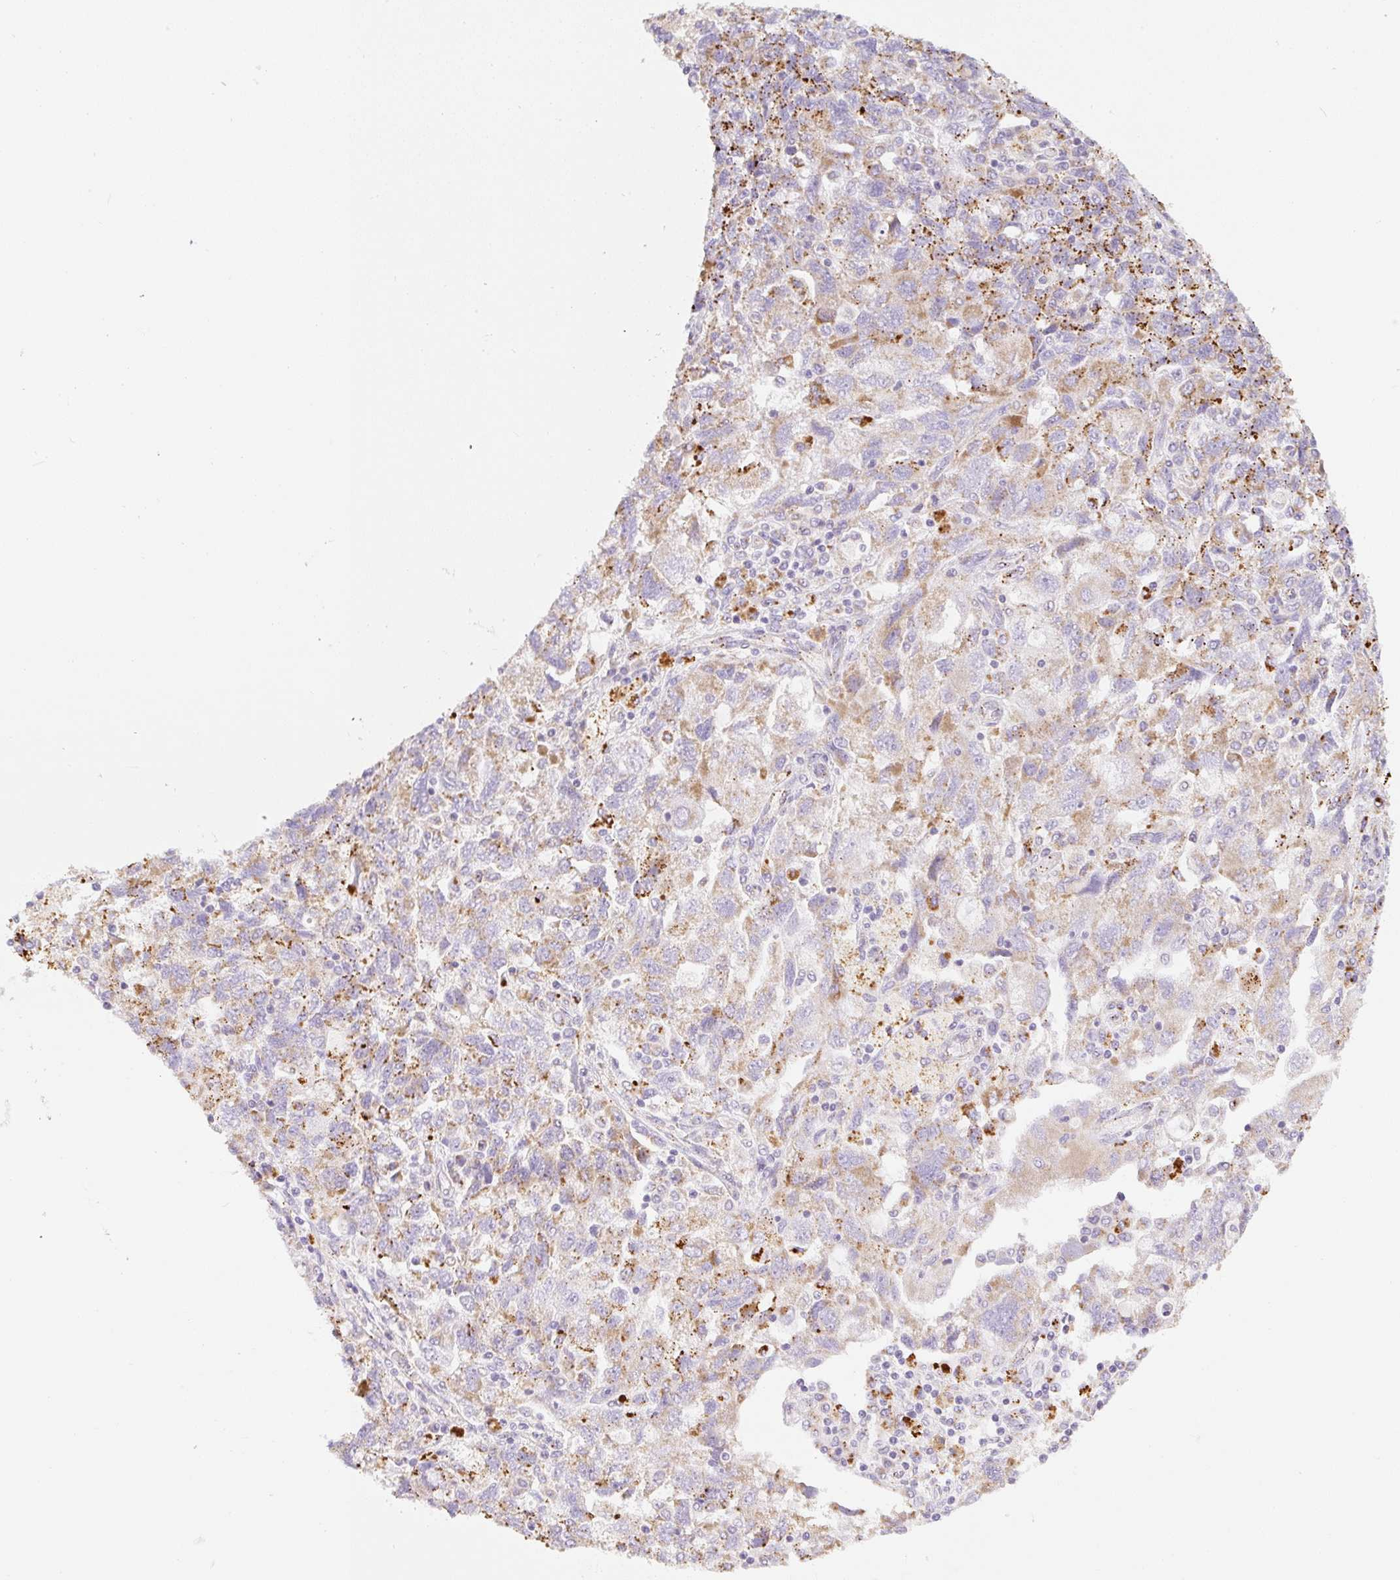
{"staining": {"intensity": "moderate", "quantity": "<25%", "location": "cytoplasmic/membranous"}, "tissue": "ovarian cancer", "cell_type": "Tumor cells", "image_type": "cancer", "snomed": [{"axis": "morphology", "description": "Carcinoma, NOS"}, {"axis": "morphology", "description": "Cystadenocarcinoma, serous, NOS"}, {"axis": "topography", "description": "Ovary"}], "caption": "Serous cystadenocarcinoma (ovarian) stained with immunohistochemistry (IHC) shows moderate cytoplasmic/membranous staining in about <25% of tumor cells.", "gene": "CLEC3A", "patient": {"sex": "female", "age": 69}}